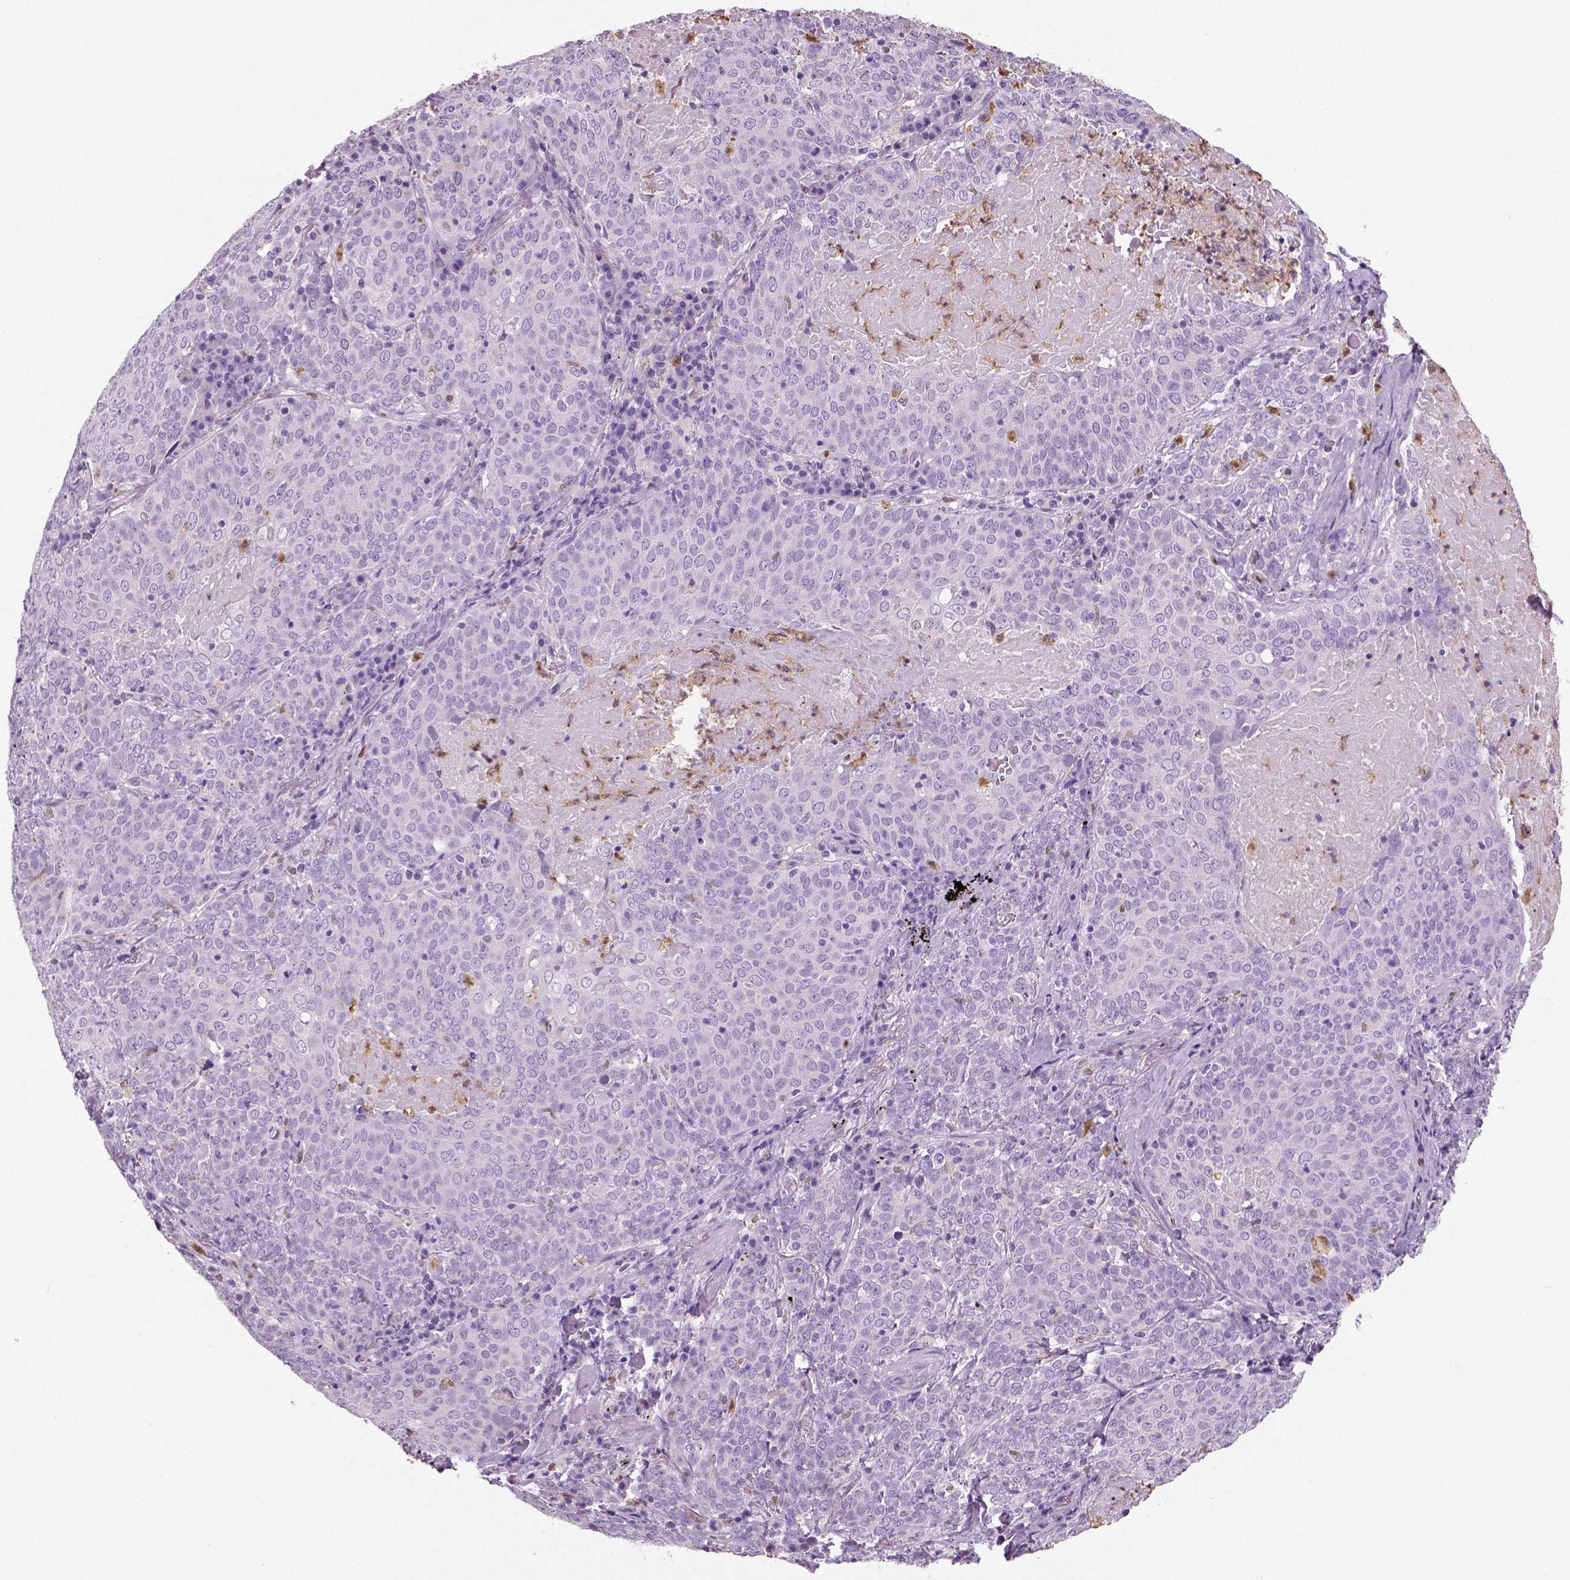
{"staining": {"intensity": "negative", "quantity": "none", "location": "none"}, "tissue": "lung cancer", "cell_type": "Tumor cells", "image_type": "cancer", "snomed": [{"axis": "morphology", "description": "Squamous cell carcinoma, NOS"}, {"axis": "topography", "description": "Lung"}], "caption": "The histopathology image demonstrates no significant expression in tumor cells of lung squamous cell carcinoma.", "gene": "NECAB2", "patient": {"sex": "male", "age": 82}}